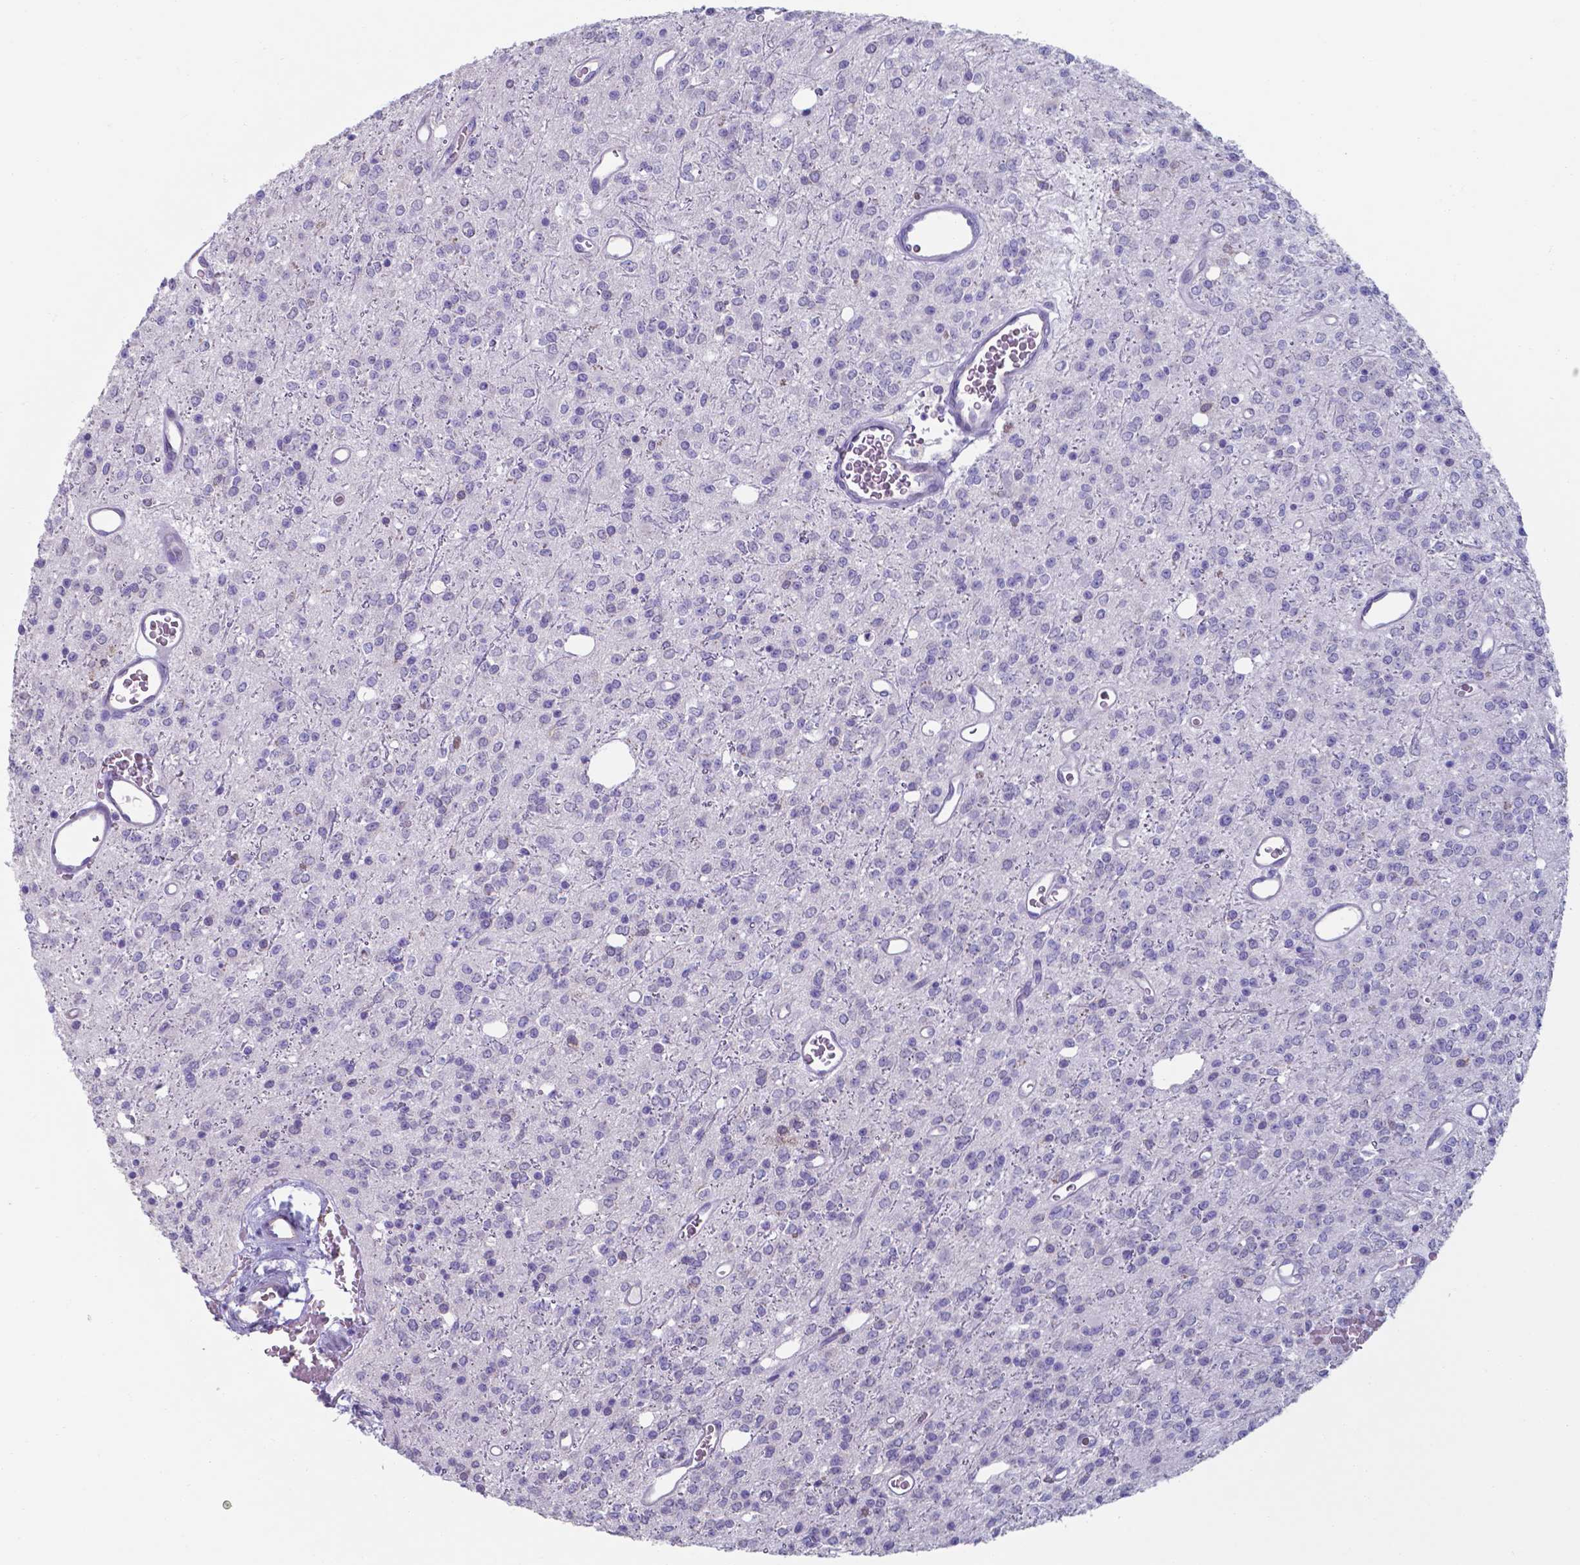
{"staining": {"intensity": "negative", "quantity": "none", "location": "none"}, "tissue": "glioma", "cell_type": "Tumor cells", "image_type": "cancer", "snomed": [{"axis": "morphology", "description": "Glioma, malignant, Low grade"}, {"axis": "topography", "description": "Brain"}], "caption": "Immunohistochemistry (IHC) histopathology image of malignant low-grade glioma stained for a protein (brown), which exhibits no staining in tumor cells.", "gene": "UBE2J1", "patient": {"sex": "female", "age": 45}}